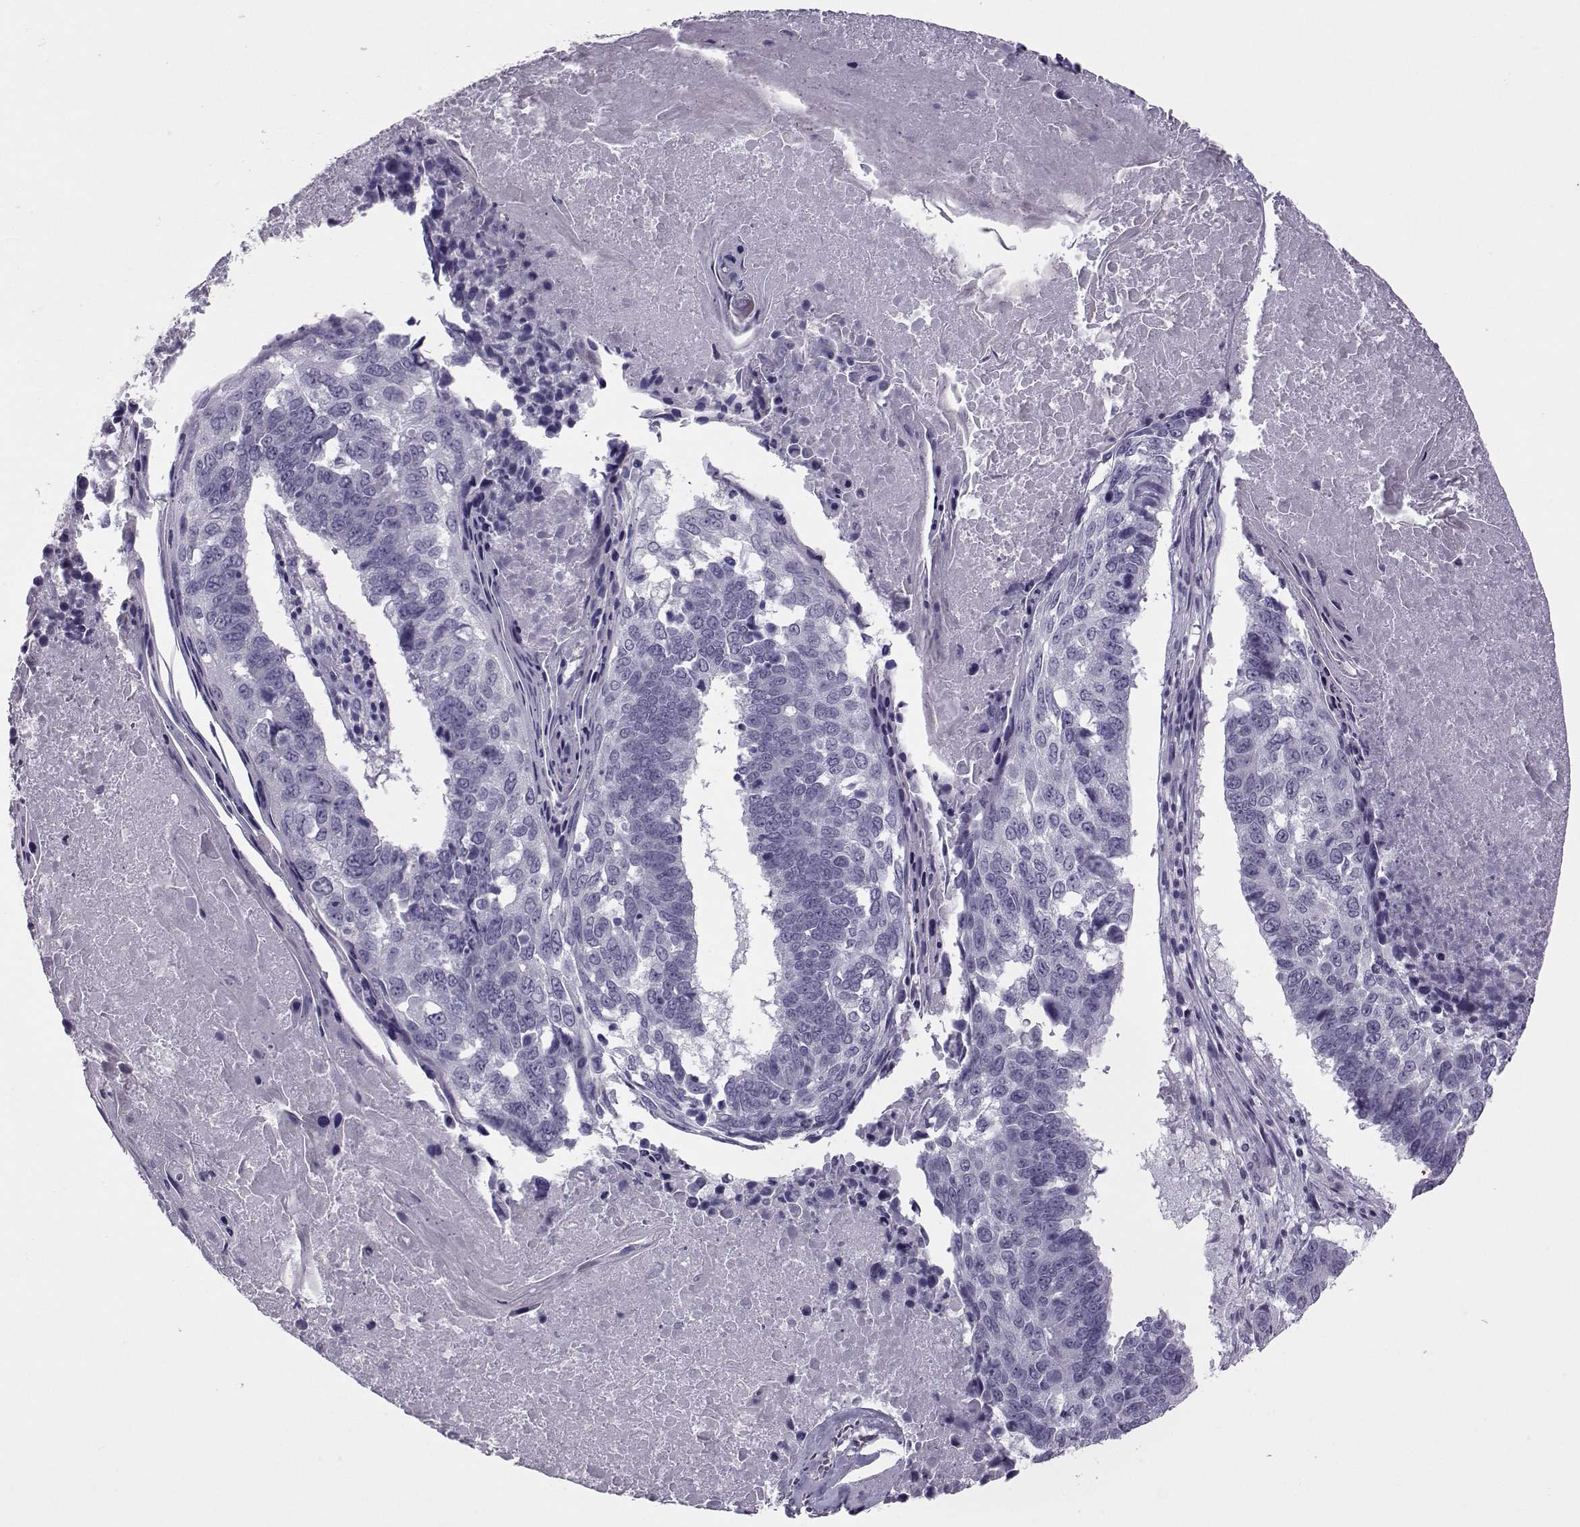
{"staining": {"intensity": "negative", "quantity": "none", "location": "none"}, "tissue": "lung cancer", "cell_type": "Tumor cells", "image_type": "cancer", "snomed": [{"axis": "morphology", "description": "Squamous cell carcinoma, NOS"}, {"axis": "topography", "description": "Lung"}], "caption": "Protein analysis of lung cancer demonstrates no significant staining in tumor cells.", "gene": "ASRGL1", "patient": {"sex": "male", "age": 73}}